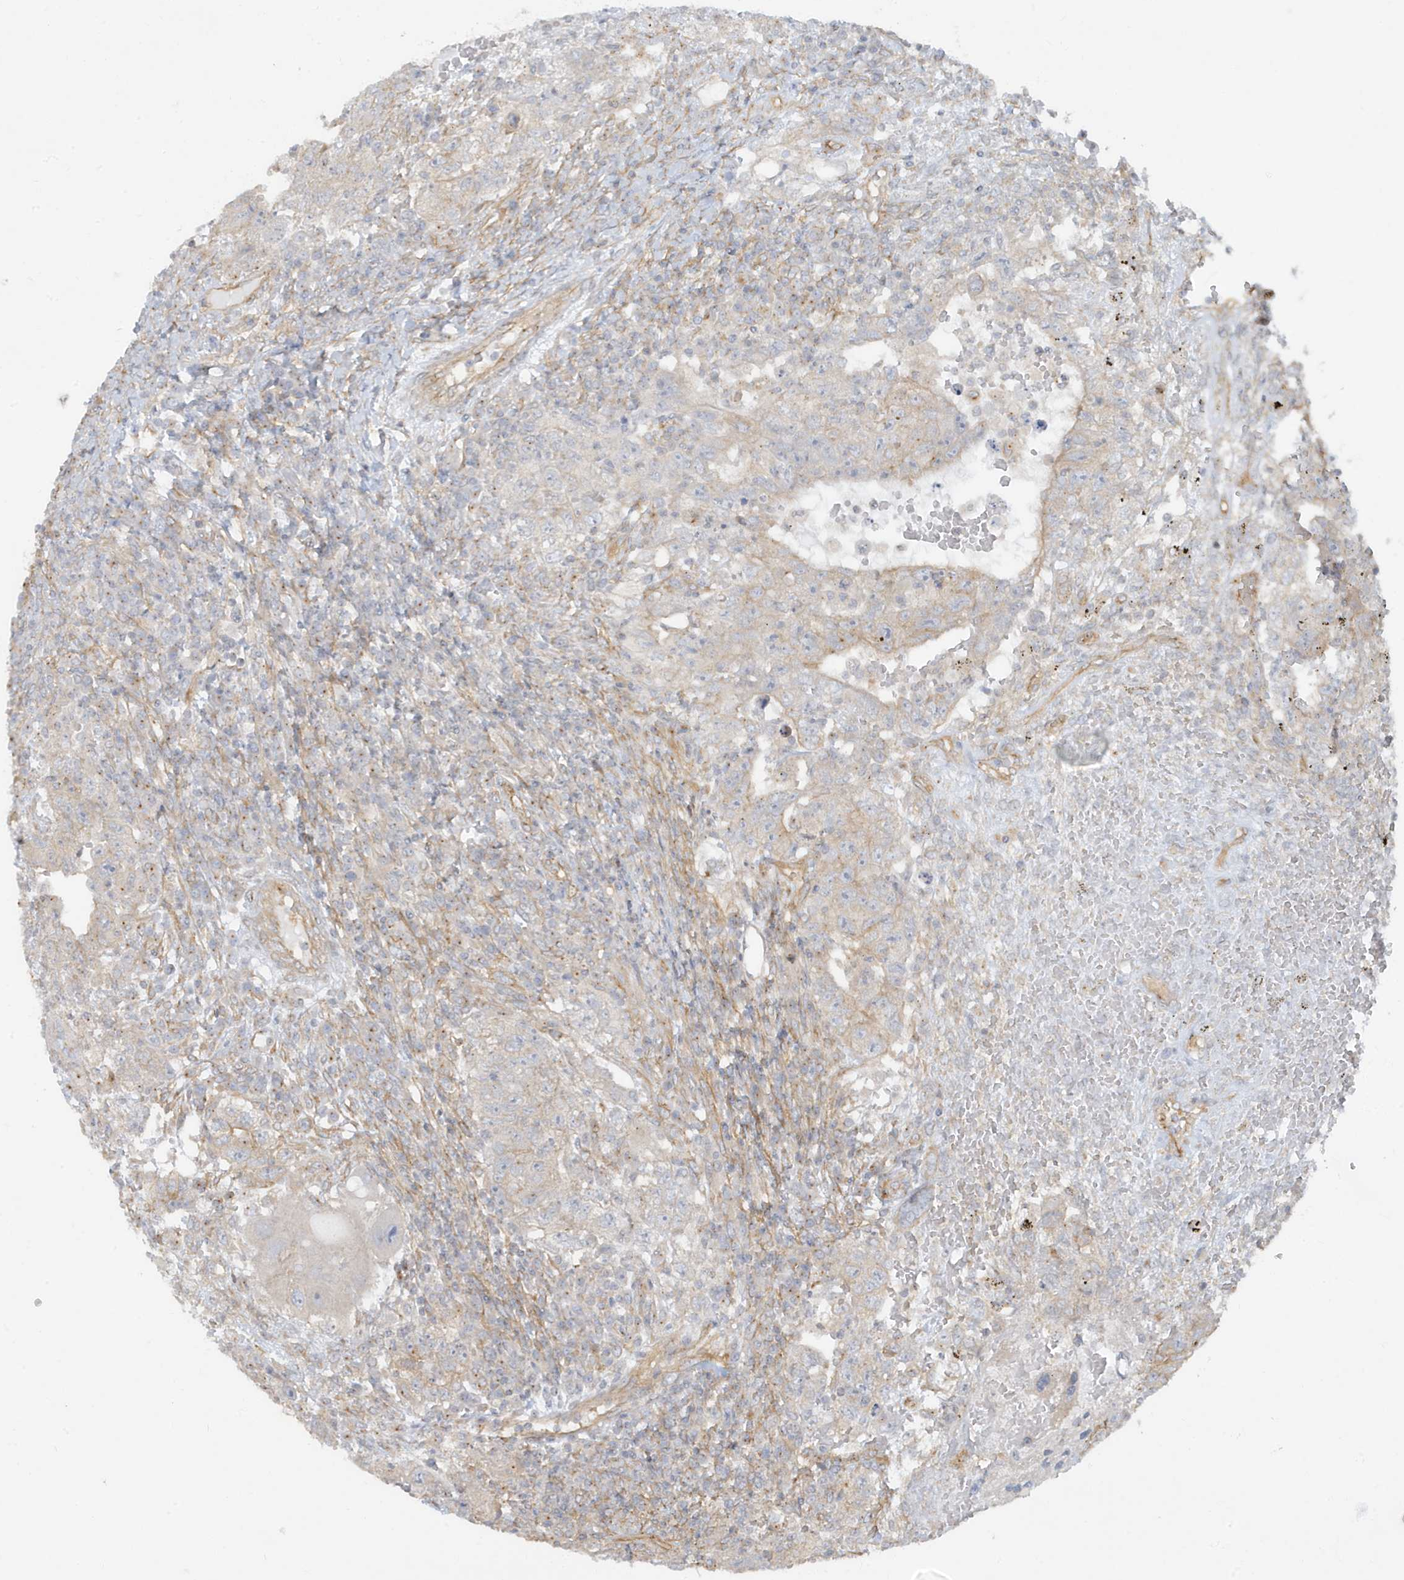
{"staining": {"intensity": "weak", "quantity": "25%-75%", "location": "cytoplasmic/membranous"}, "tissue": "testis cancer", "cell_type": "Tumor cells", "image_type": "cancer", "snomed": [{"axis": "morphology", "description": "Carcinoma, Embryonal, NOS"}, {"axis": "topography", "description": "Testis"}], "caption": "Tumor cells display low levels of weak cytoplasmic/membranous expression in about 25%-75% of cells in human testis embryonal carcinoma.", "gene": "ATP23", "patient": {"sex": "male", "age": 26}}